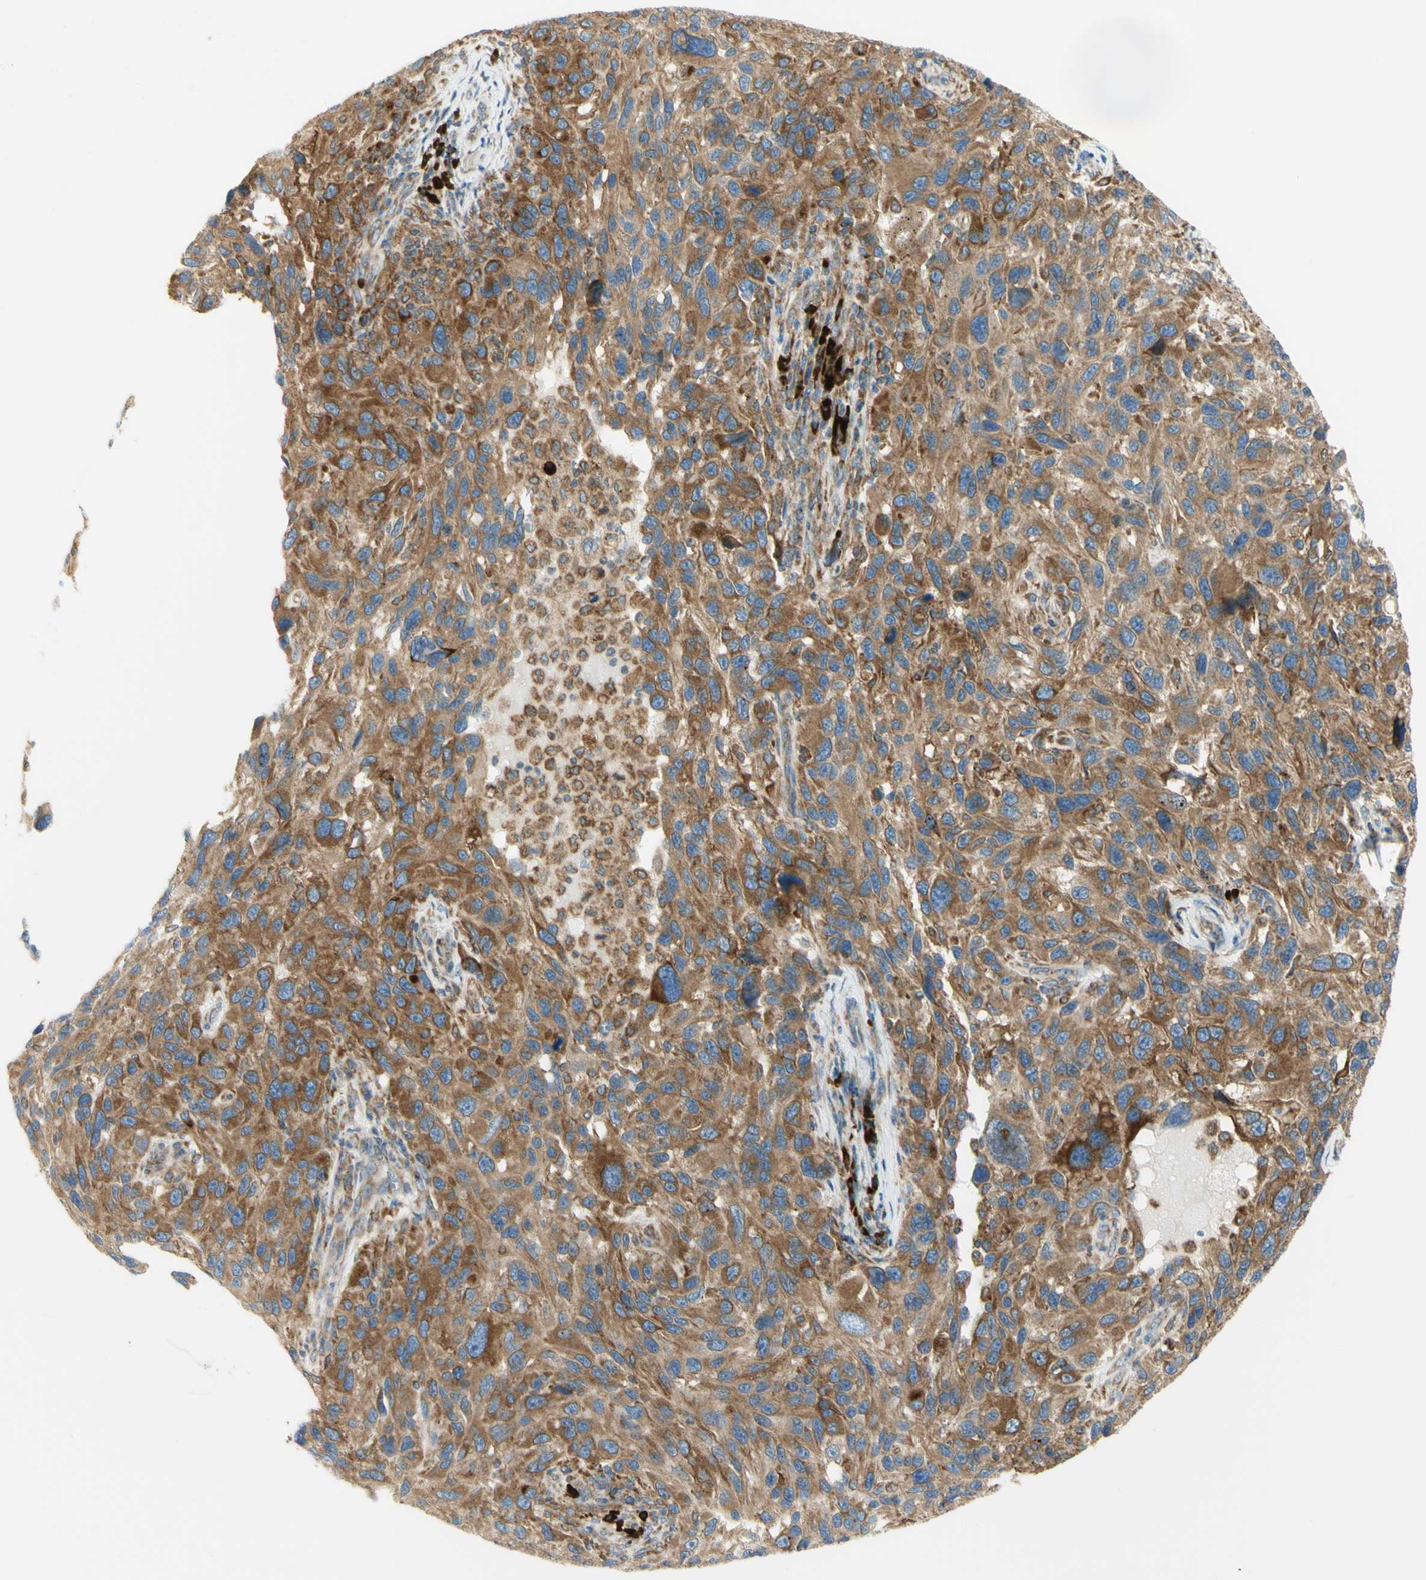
{"staining": {"intensity": "moderate", "quantity": ">75%", "location": "cytoplasmic/membranous"}, "tissue": "melanoma", "cell_type": "Tumor cells", "image_type": "cancer", "snomed": [{"axis": "morphology", "description": "Malignant melanoma, NOS"}, {"axis": "topography", "description": "Skin"}], "caption": "Brown immunohistochemical staining in human melanoma displays moderate cytoplasmic/membranous expression in about >75% of tumor cells. The protein is stained brown, and the nuclei are stained in blue (DAB (3,3'-diaminobenzidine) IHC with brightfield microscopy, high magnification).", "gene": "MANF", "patient": {"sex": "male", "age": 53}}